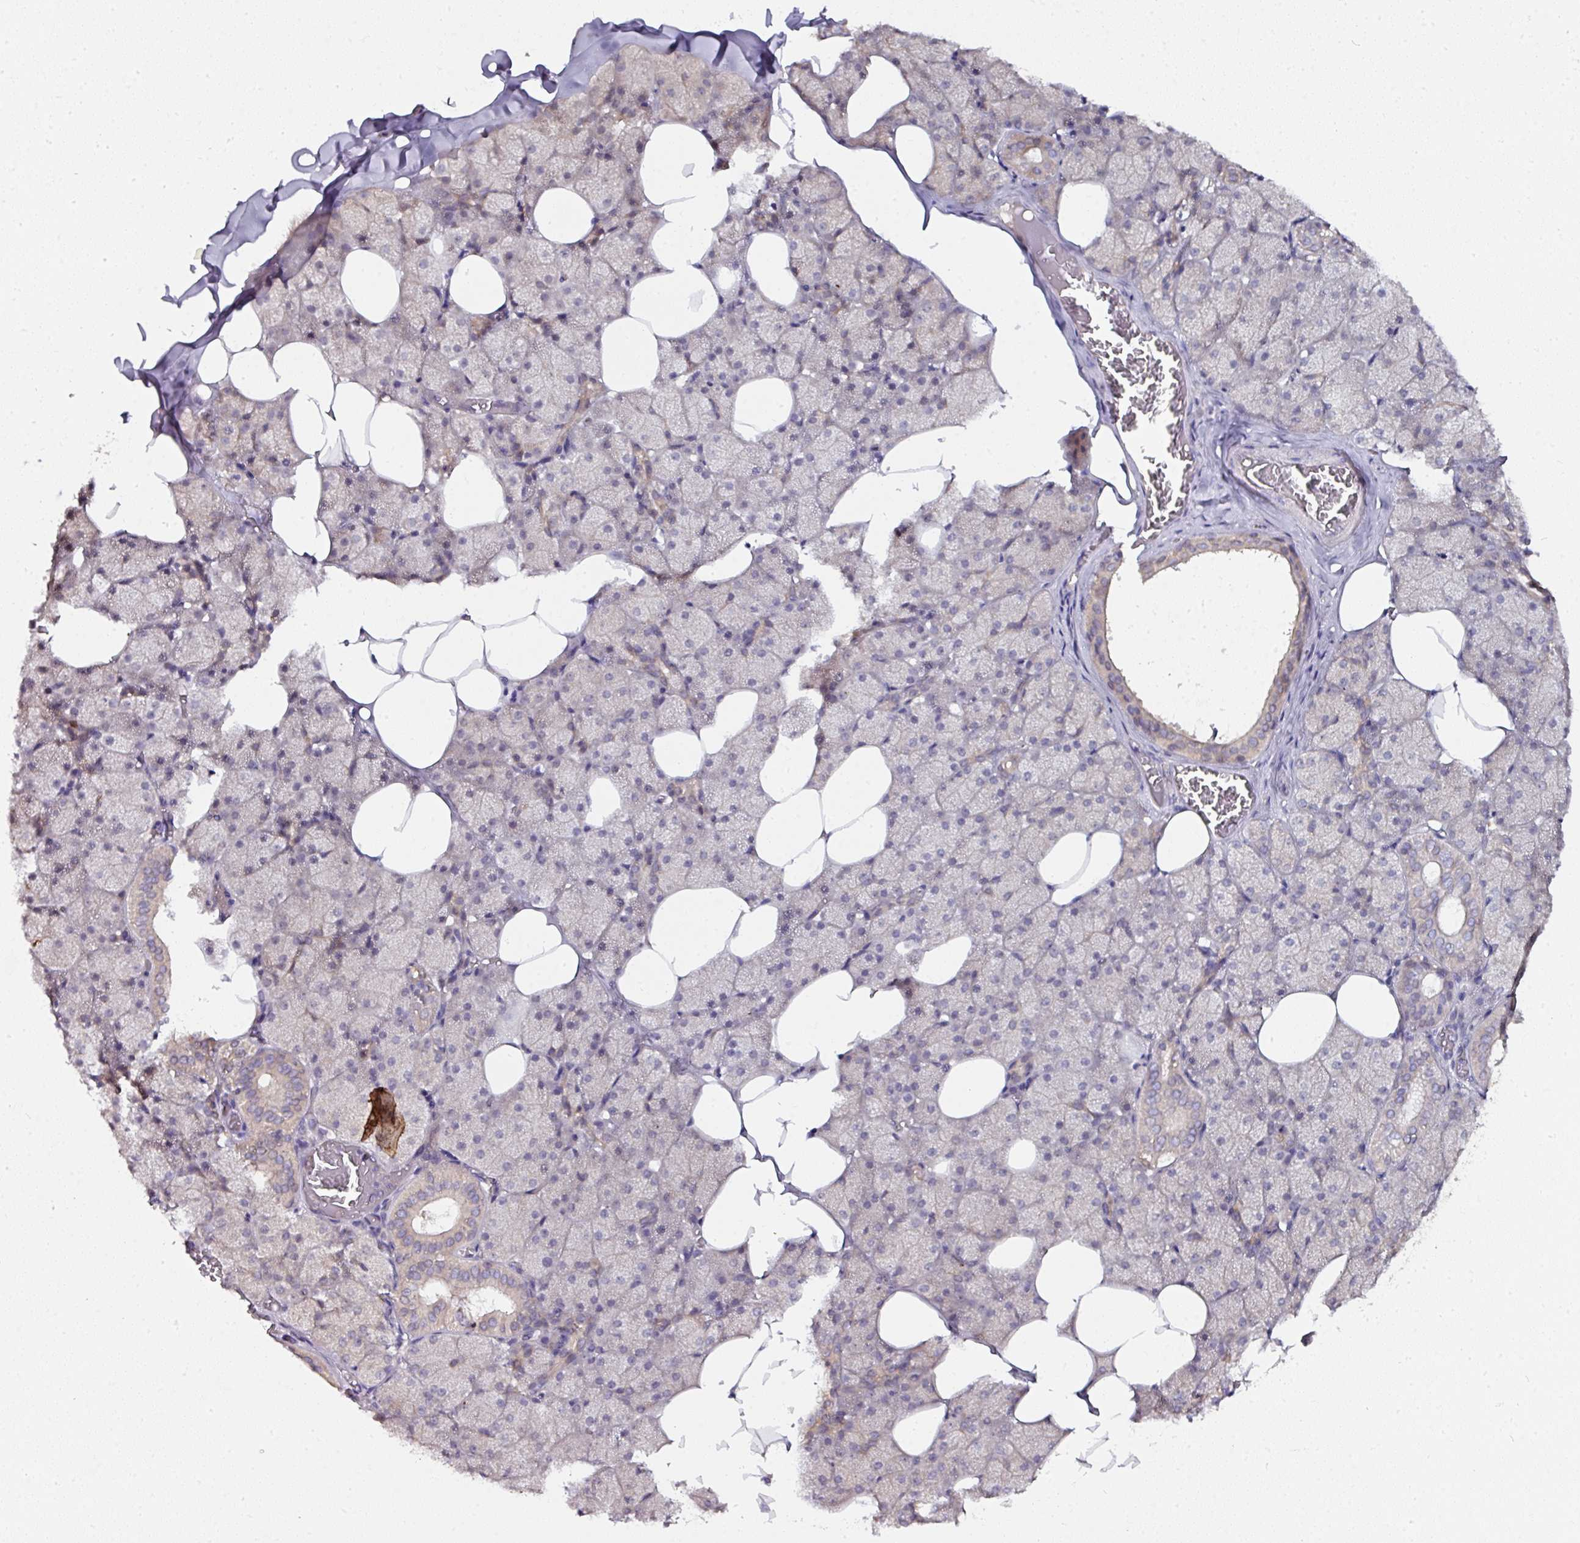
{"staining": {"intensity": "moderate", "quantity": "25%-75%", "location": "cytoplasmic/membranous"}, "tissue": "salivary gland", "cell_type": "Glandular cells", "image_type": "normal", "snomed": [{"axis": "morphology", "description": "Normal tissue, NOS"}, {"axis": "topography", "description": "Salivary gland"}, {"axis": "topography", "description": "Peripheral nerve tissue"}], "caption": "IHC (DAB) staining of normal salivary gland exhibits moderate cytoplasmic/membranous protein staining in about 25%-75% of glandular cells.", "gene": "CTDSP2", "patient": {"sex": "male", "age": 38}}